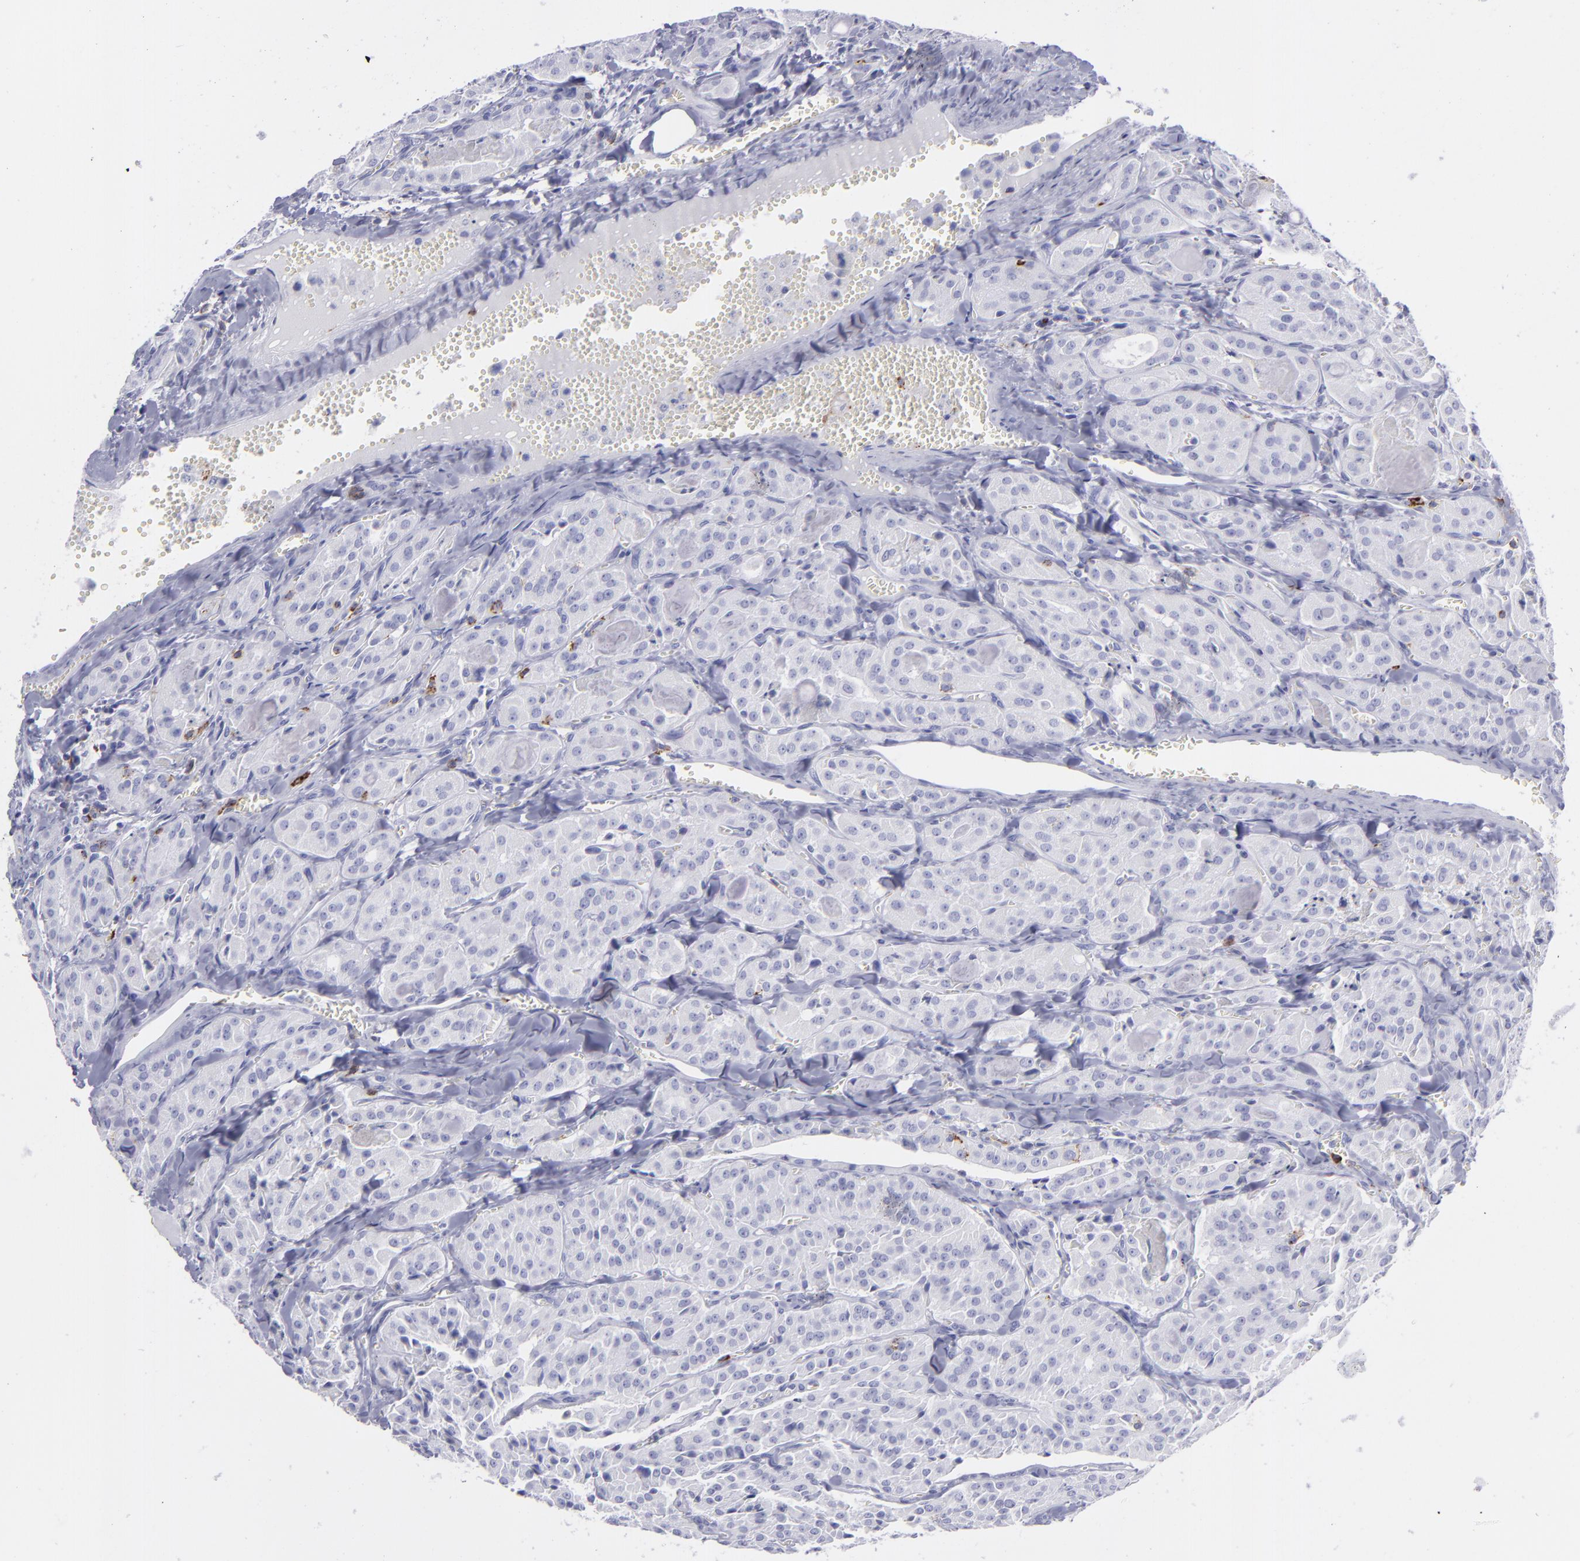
{"staining": {"intensity": "negative", "quantity": "none", "location": "none"}, "tissue": "thyroid cancer", "cell_type": "Tumor cells", "image_type": "cancer", "snomed": [{"axis": "morphology", "description": "Carcinoma, NOS"}, {"axis": "topography", "description": "Thyroid gland"}], "caption": "A histopathology image of thyroid cancer (carcinoma) stained for a protein demonstrates no brown staining in tumor cells. The staining was performed using DAB to visualize the protein expression in brown, while the nuclei were stained in blue with hematoxylin (Magnification: 20x).", "gene": "SELPLG", "patient": {"sex": "male", "age": 76}}